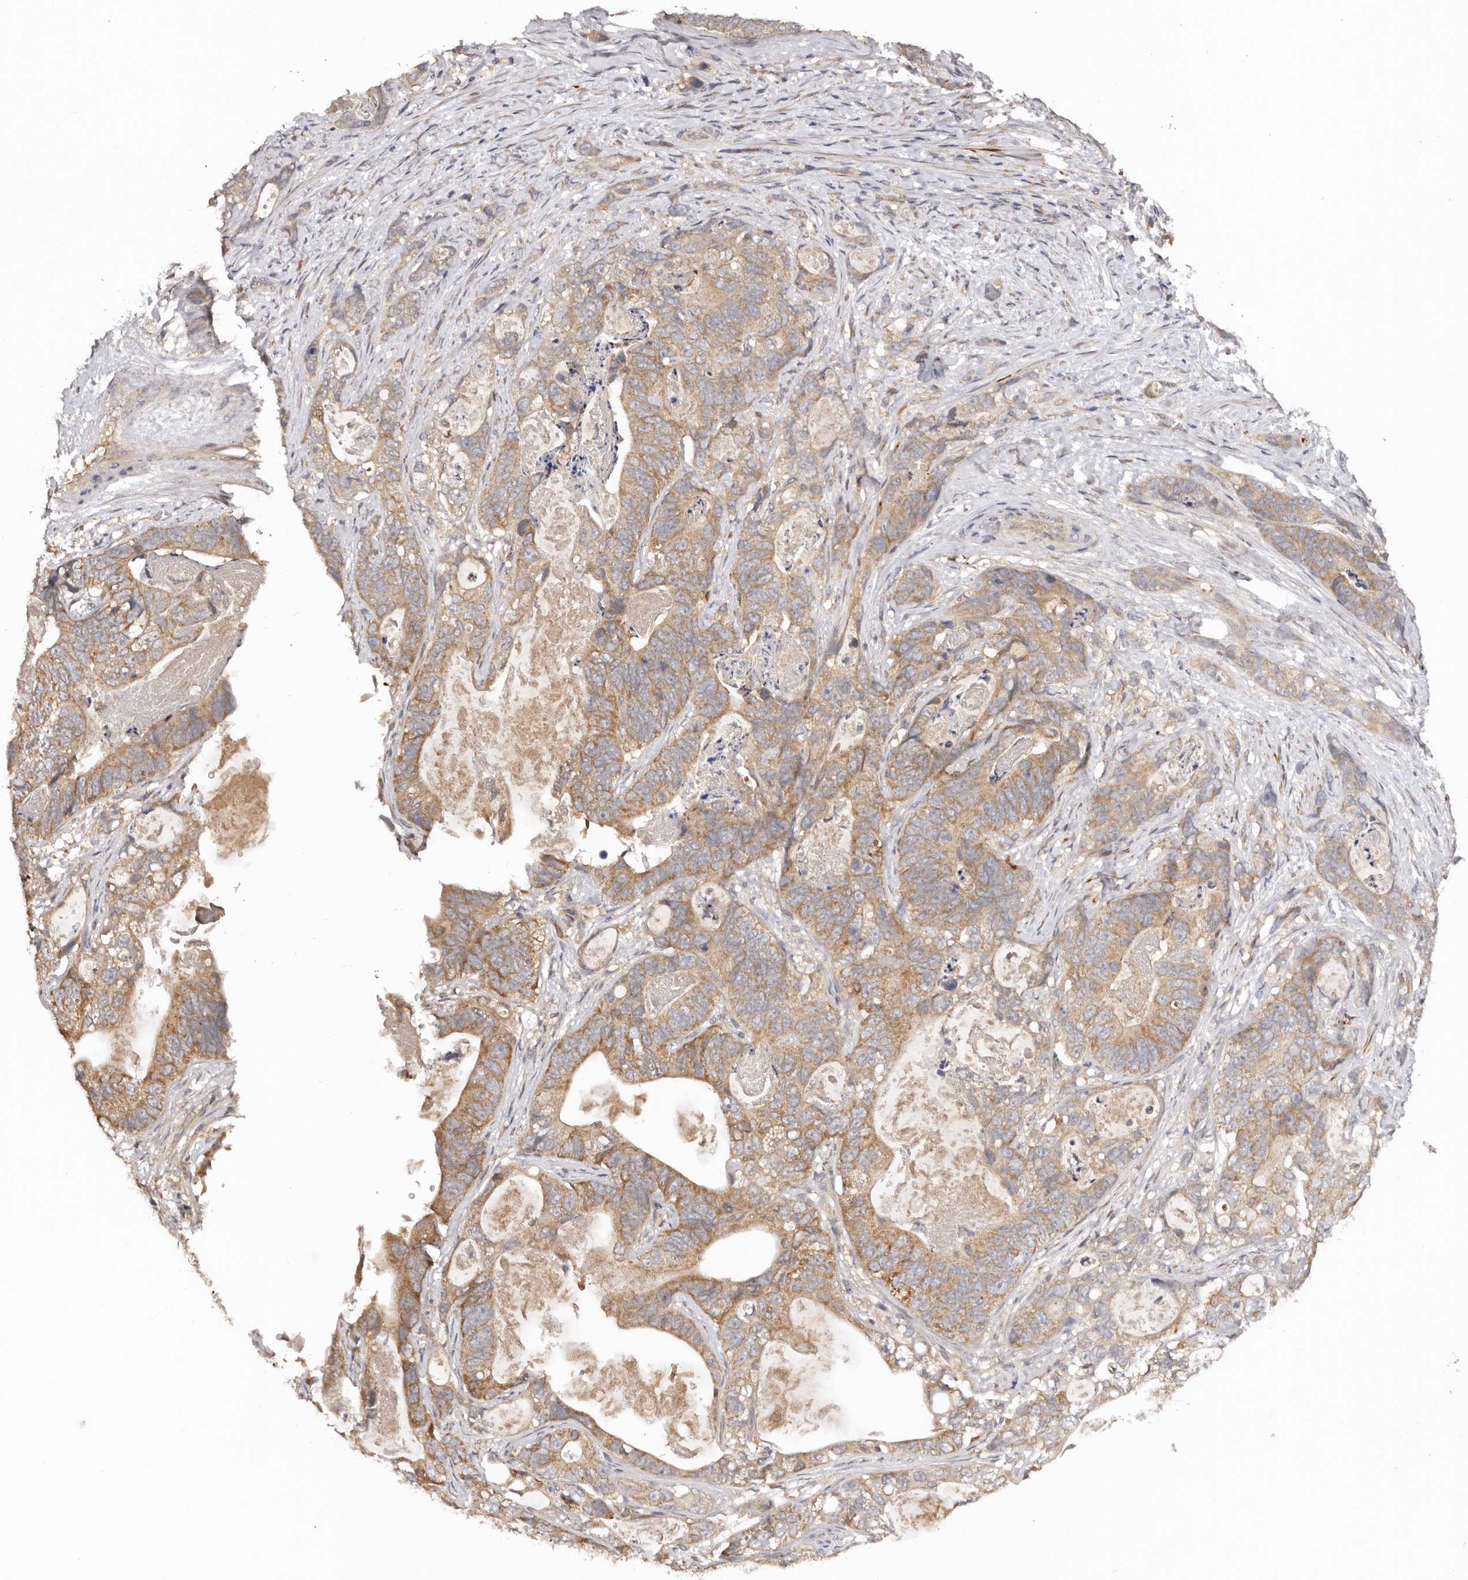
{"staining": {"intensity": "moderate", "quantity": ">75%", "location": "cytoplasmic/membranous"}, "tissue": "stomach cancer", "cell_type": "Tumor cells", "image_type": "cancer", "snomed": [{"axis": "morphology", "description": "Normal tissue, NOS"}, {"axis": "morphology", "description": "Adenocarcinoma, NOS"}, {"axis": "topography", "description": "Stomach"}], "caption": "Tumor cells exhibit medium levels of moderate cytoplasmic/membranous staining in approximately >75% of cells in stomach cancer (adenocarcinoma). (IHC, brightfield microscopy, high magnification).", "gene": "PKIB", "patient": {"sex": "female", "age": 89}}